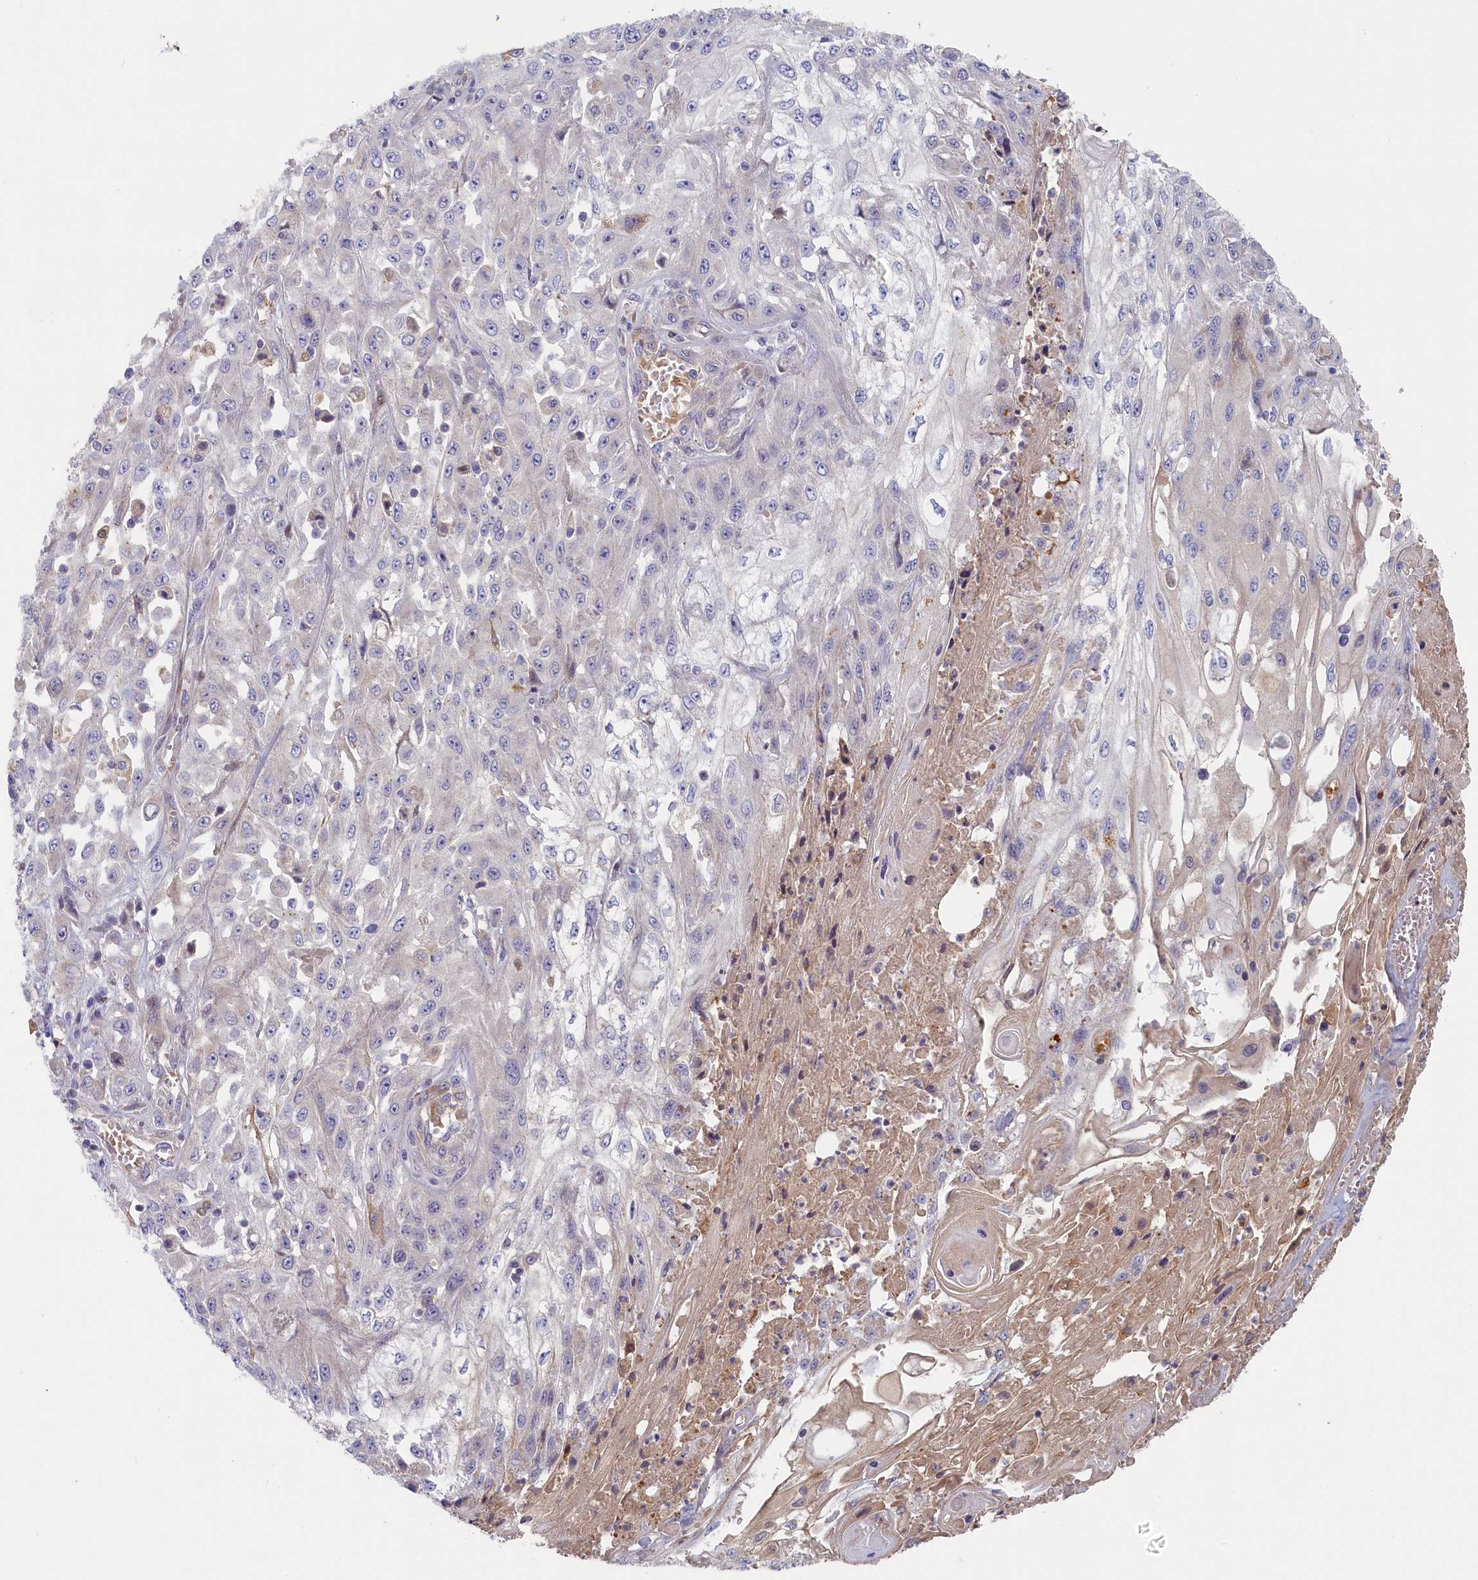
{"staining": {"intensity": "negative", "quantity": "none", "location": "none"}, "tissue": "skin cancer", "cell_type": "Tumor cells", "image_type": "cancer", "snomed": [{"axis": "morphology", "description": "Squamous cell carcinoma, NOS"}, {"axis": "morphology", "description": "Squamous cell carcinoma, metastatic, NOS"}, {"axis": "topography", "description": "Skin"}, {"axis": "topography", "description": "Lymph node"}], "caption": "A histopathology image of human skin squamous cell carcinoma is negative for staining in tumor cells. (IHC, brightfield microscopy, high magnification).", "gene": "STX16", "patient": {"sex": "male", "age": 75}}